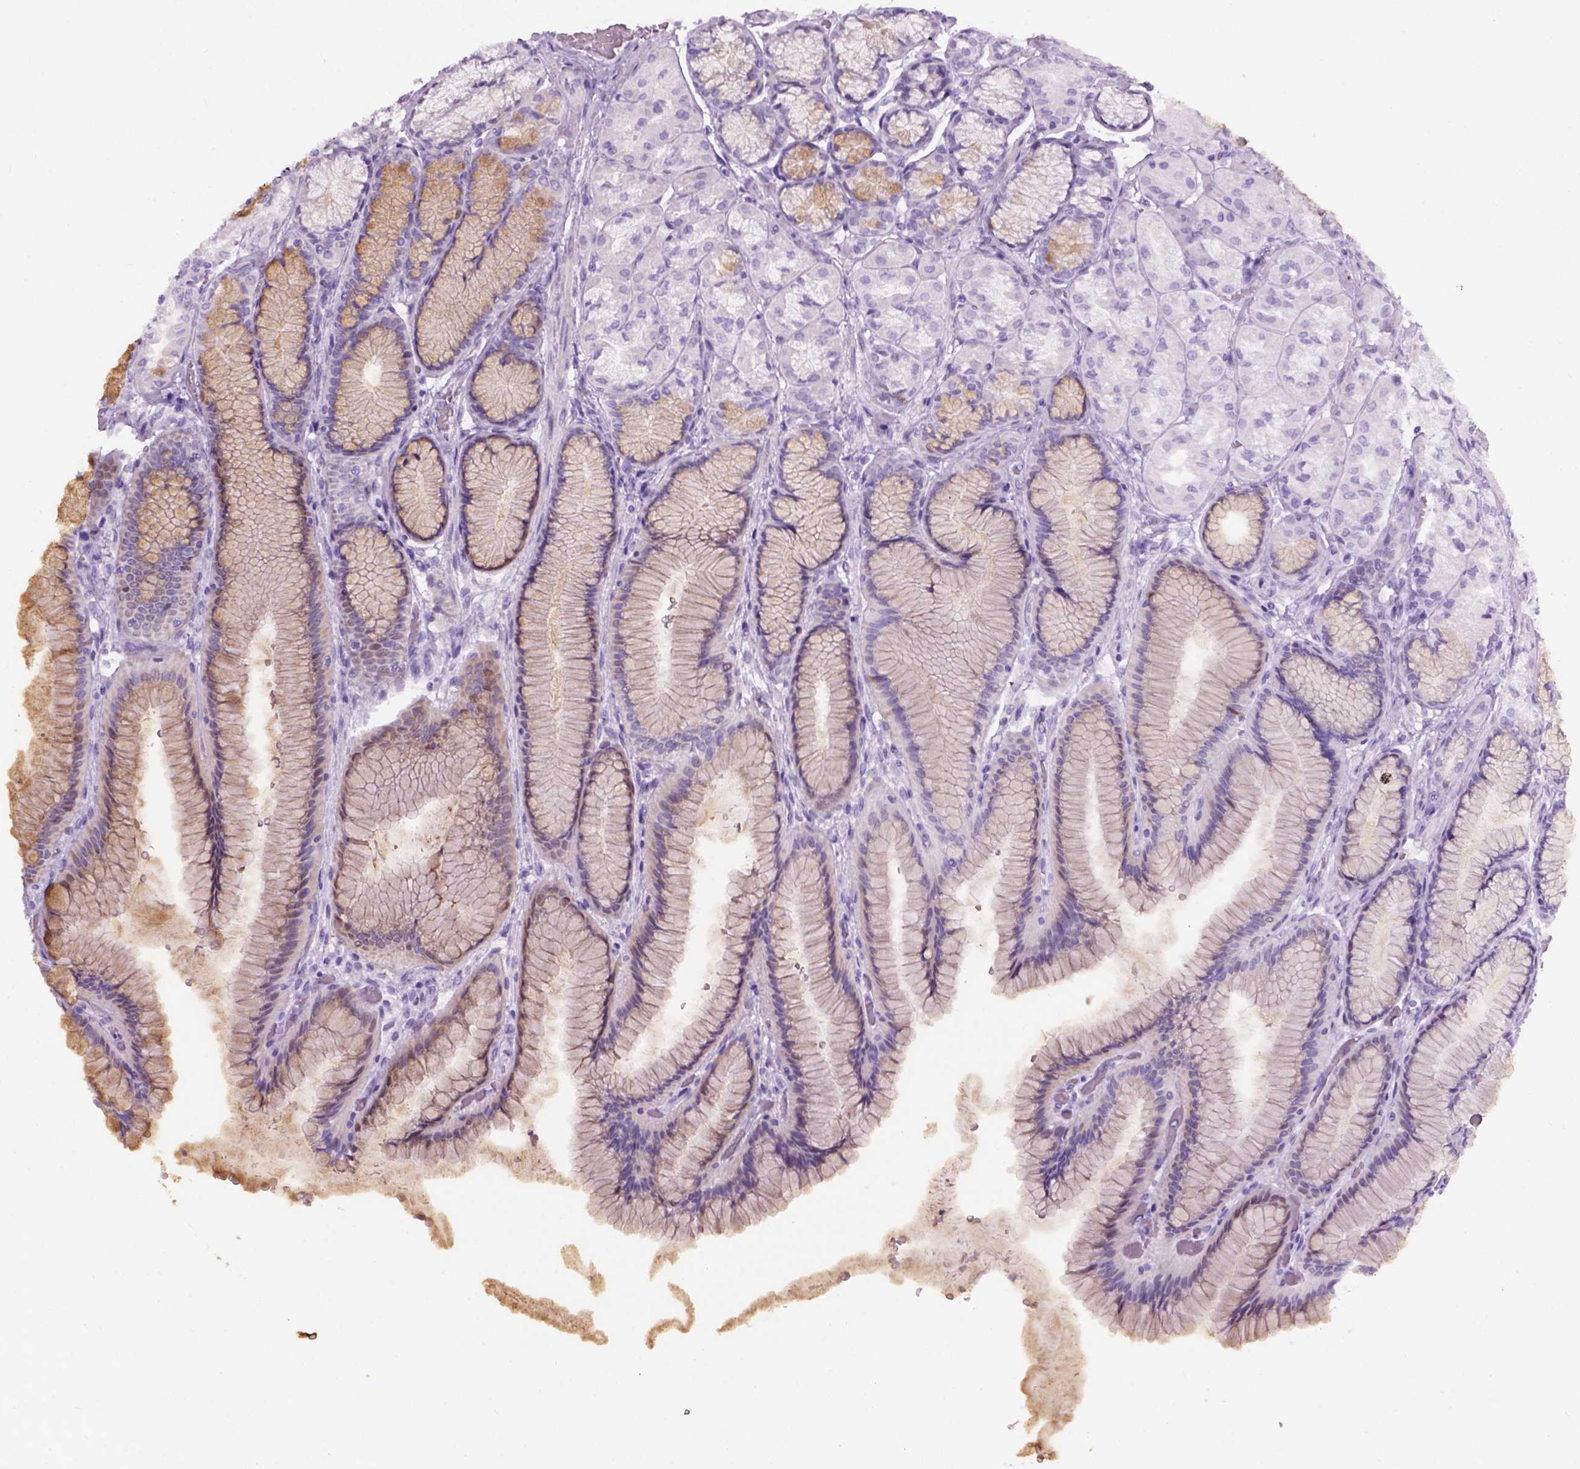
{"staining": {"intensity": "weak", "quantity": "25%-75%", "location": "cytoplasmic/membranous"}, "tissue": "stomach", "cell_type": "Glandular cells", "image_type": "normal", "snomed": [{"axis": "morphology", "description": "Normal tissue, NOS"}, {"axis": "morphology", "description": "Adenocarcinoma, NOS"}, {"axis": "morphology", "description": "Adenocarcinoma, High grade"}, {"axis": "topography", "description": "Stomach, upper"}, {"axis": "topography", "description": "Stomach"}], "caption": "An immunohistochemistry histopathology image of normal tissue is shown. Protein staining in brown shows weak cytoplasmic/membranous positivity in stomach within glandular cells. (DAB IHC, brown staining for protein, blue staining for nuclei).", "gene": "AXDND1", "patient": {"sex": "female", "age": 65}}